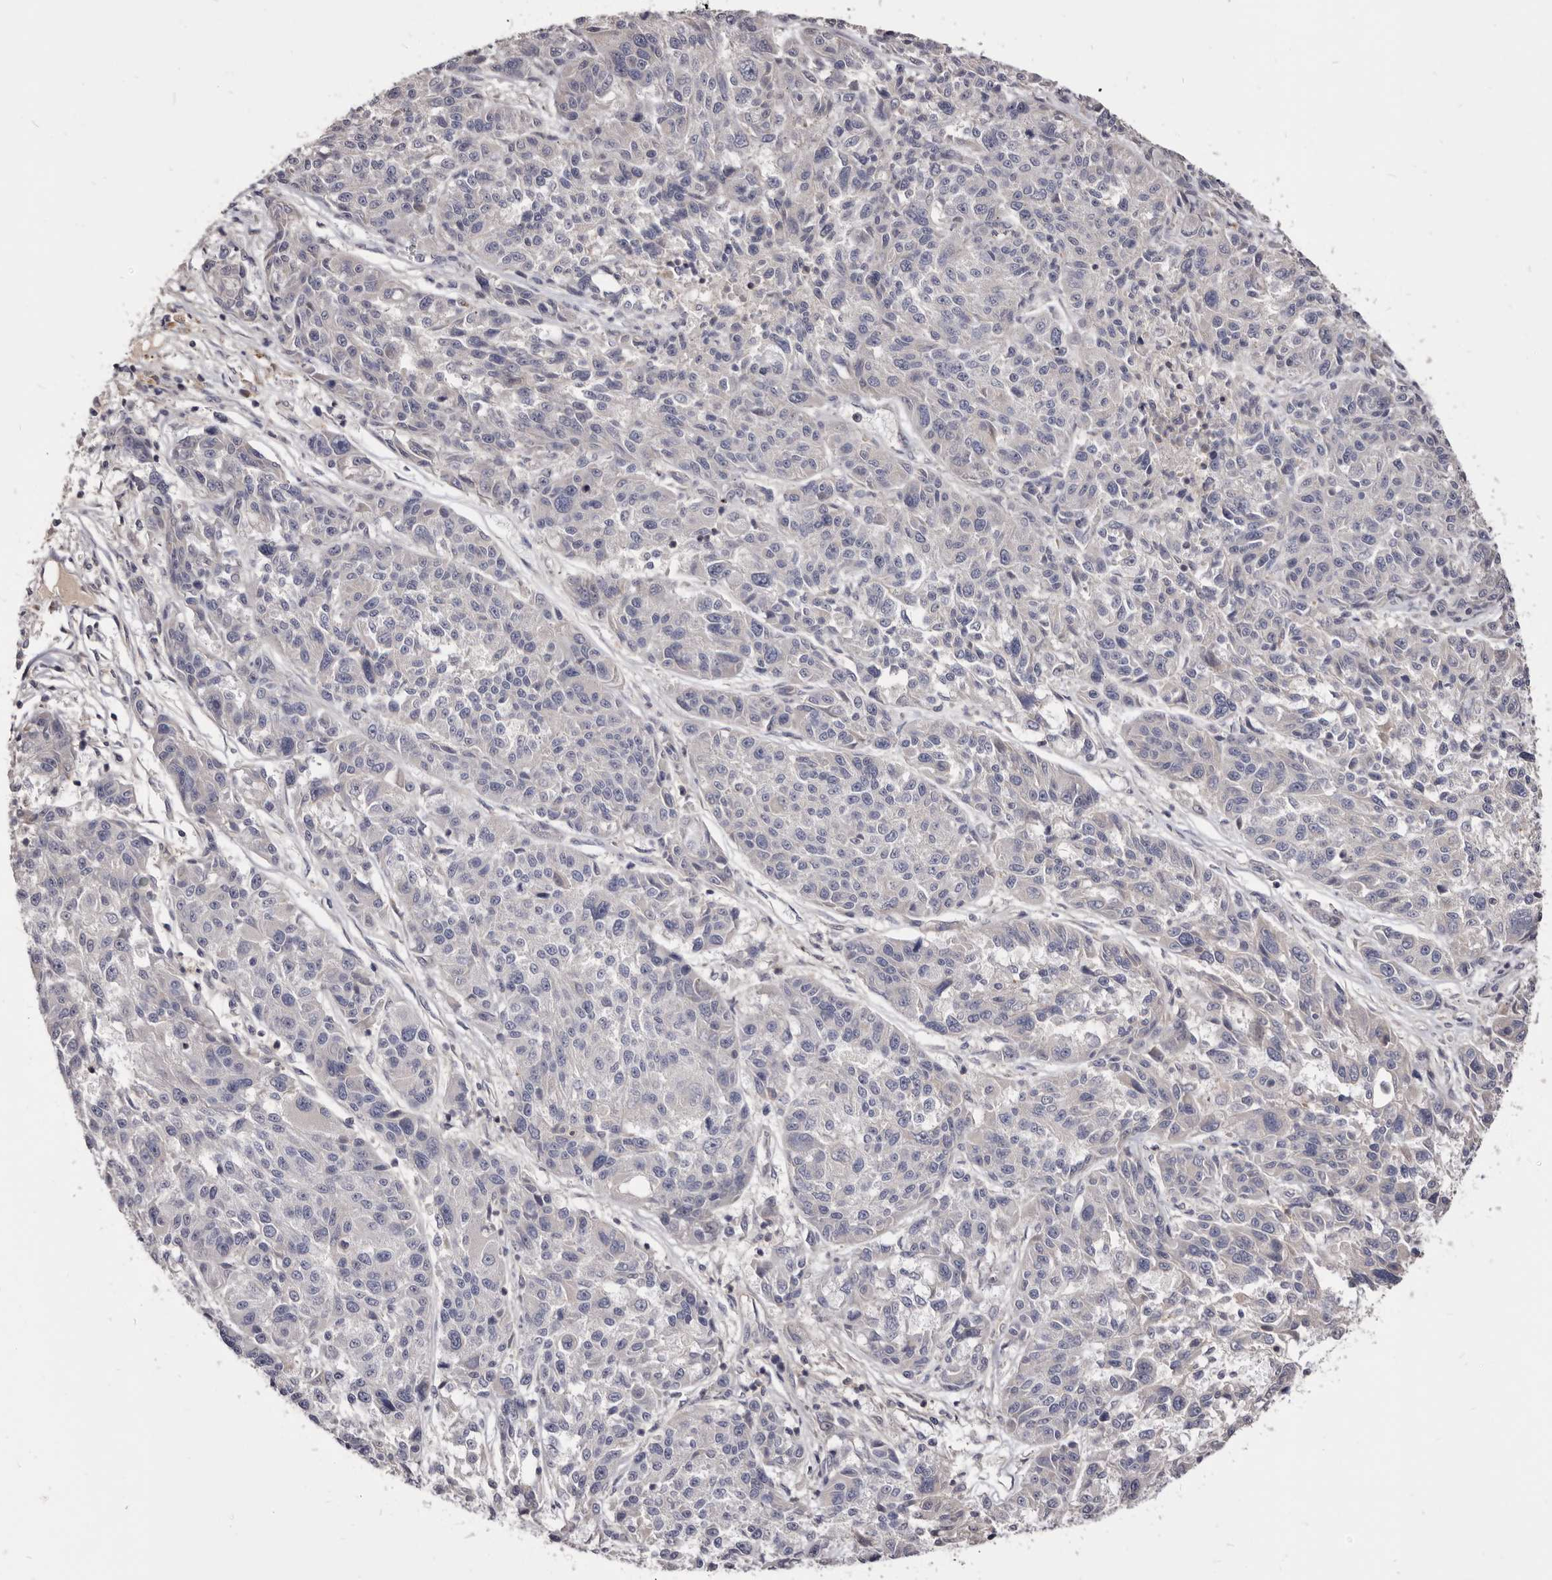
{"staining": {"intensity": "negative", "quantity": "none", "location": "none"}, "tissue": "melanoma", "cell_type": "Tumor cells", "image_type": "cancer", "snomed": [{"axis": "morphology", "description": "Malignant melanoma, NOS"}, {"axis": "topography", "description": "Skin"}], "caption": "Photomicrograph shows no significant protein expression in tumor cells of melanoma.", "gene": "FAS", "patient": {"sex": "male", "age": 53}}